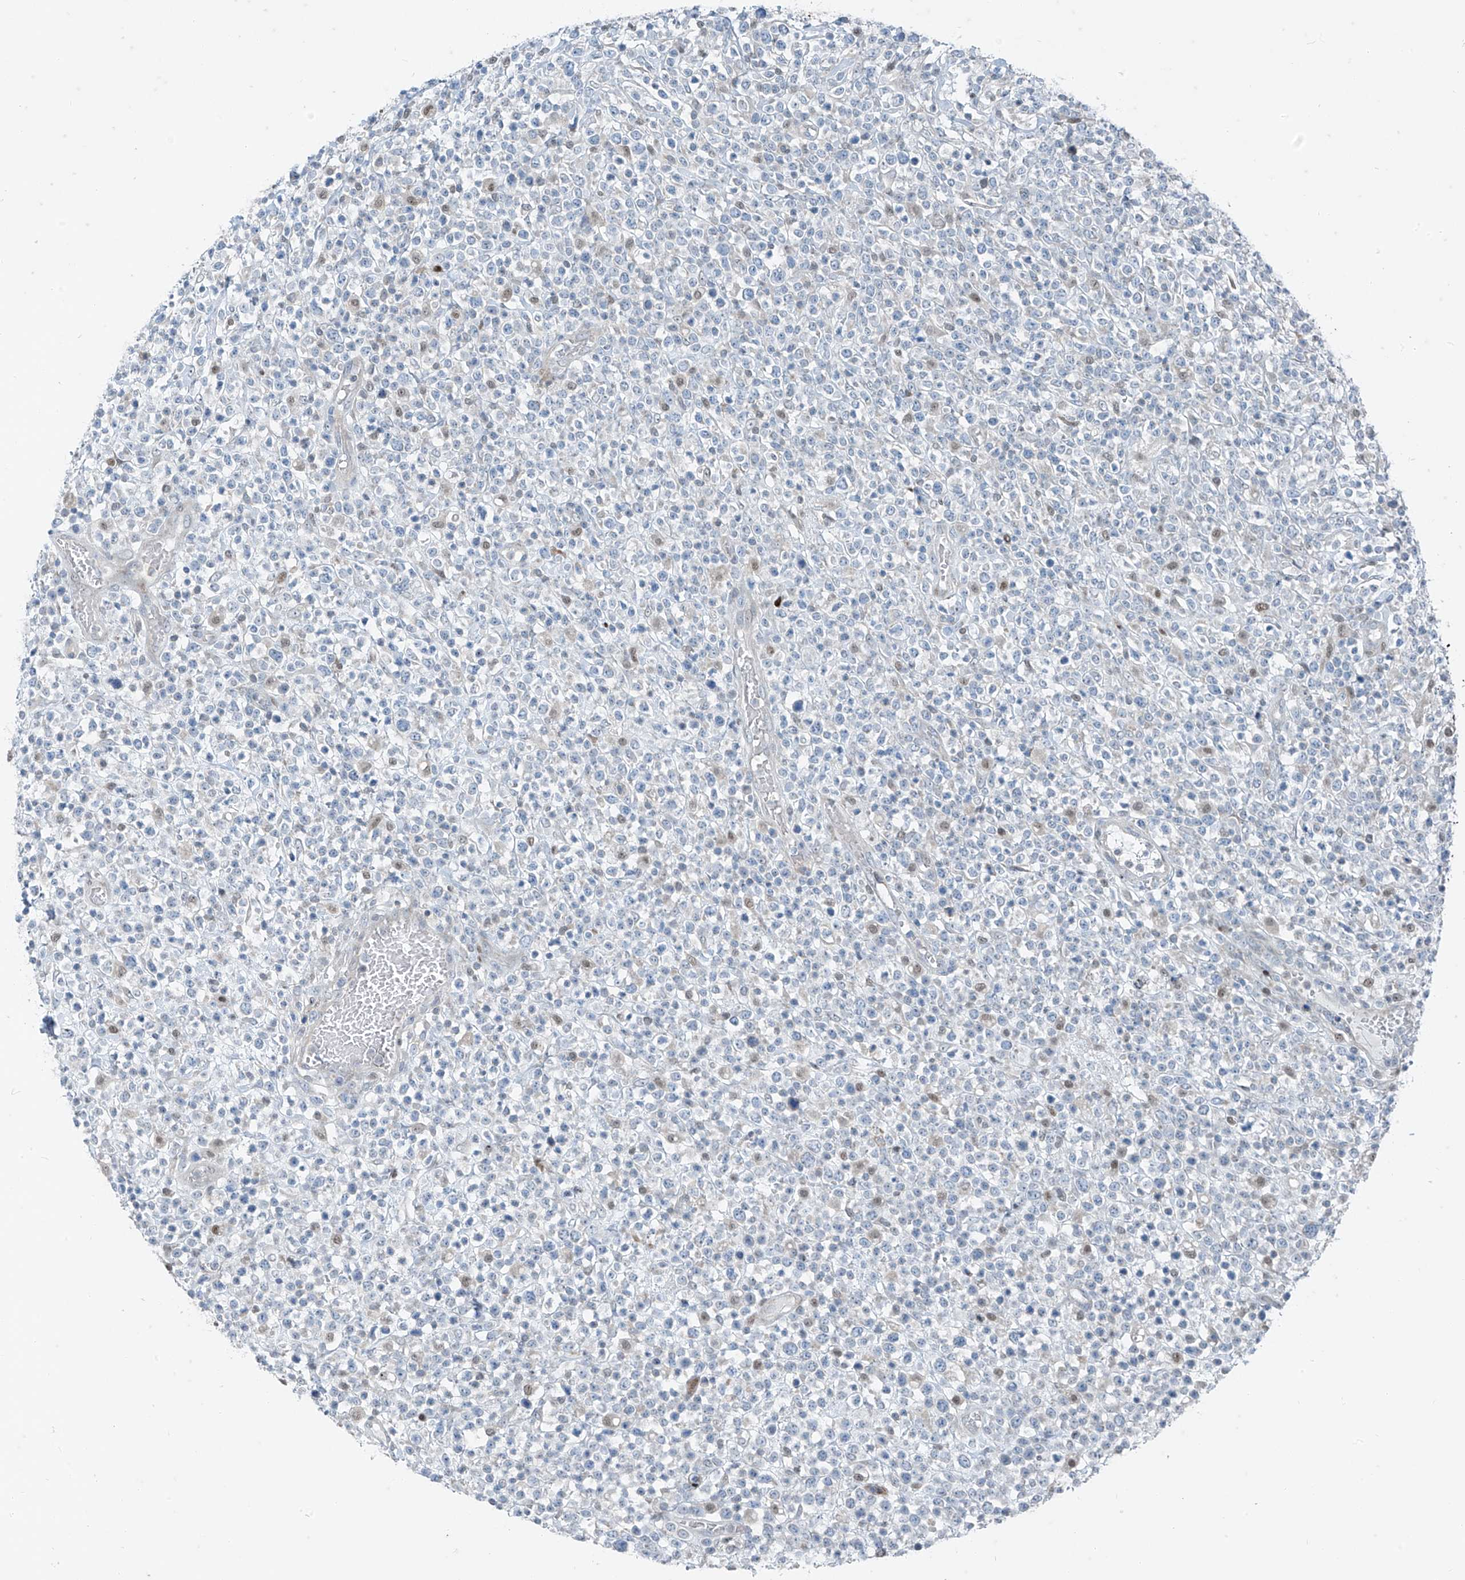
{"staining": {"intensity": "negative", "quantity": "none", "location": "none"}, "tissue": "lymphoma", "cell_type": "Tumor cells", "image_type": "cancer", "snomed": [{"axis": "morphology", "description": "Malignant lymphoma, non-Hodgkin's type, High grade"}, {"axis": "topography", "description": "Colon"}], "caption": "Immunohistochemistry histopathology image of neoplastic tissue: malignant lymphoma, non-Hodgkin's type (high-grade) stained with DAB shows no significant protein staining in tumor cells.", "gene": "PPCS", "patient": {"sex": "female", "age": 53}}